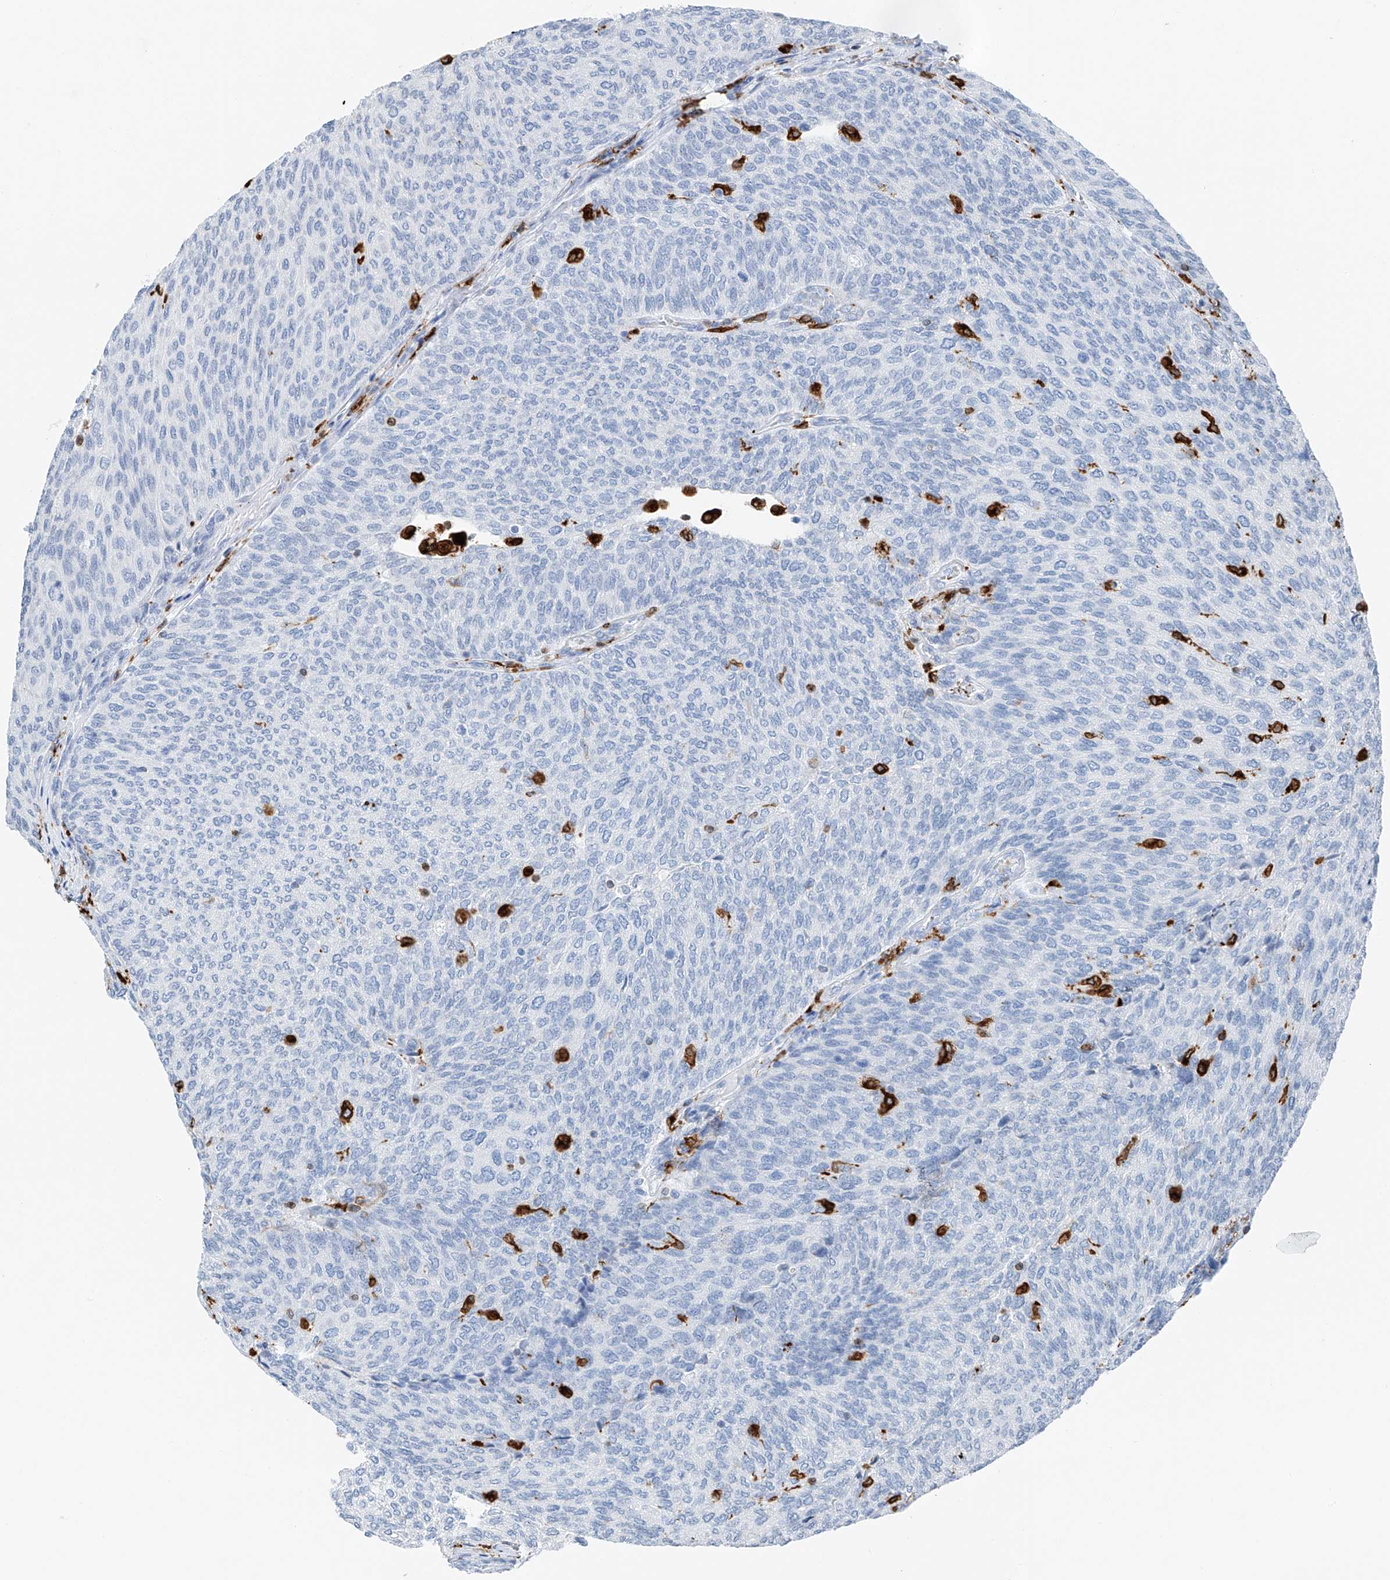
{"staining": {"intensity": "negative", "quantity": "none", "location": "none"}, "tissue": "urothelial cancer", "cell_type": "Tumor cells", "image_type": "cancer", "snomed": [{"axis": "morphology", "description": "Urothelial carcinoma, Low grade"}, {"axis": "topography", "description": "Urinary bladder"}], "caption": "High power microscopy micrograph of an immunohistochemistry photomicrograph of urothelial cancer, revealing no significant expression in tumor cells.", "gene": "TBXAS1", "patient": {"sex": "female", "age": 79}}